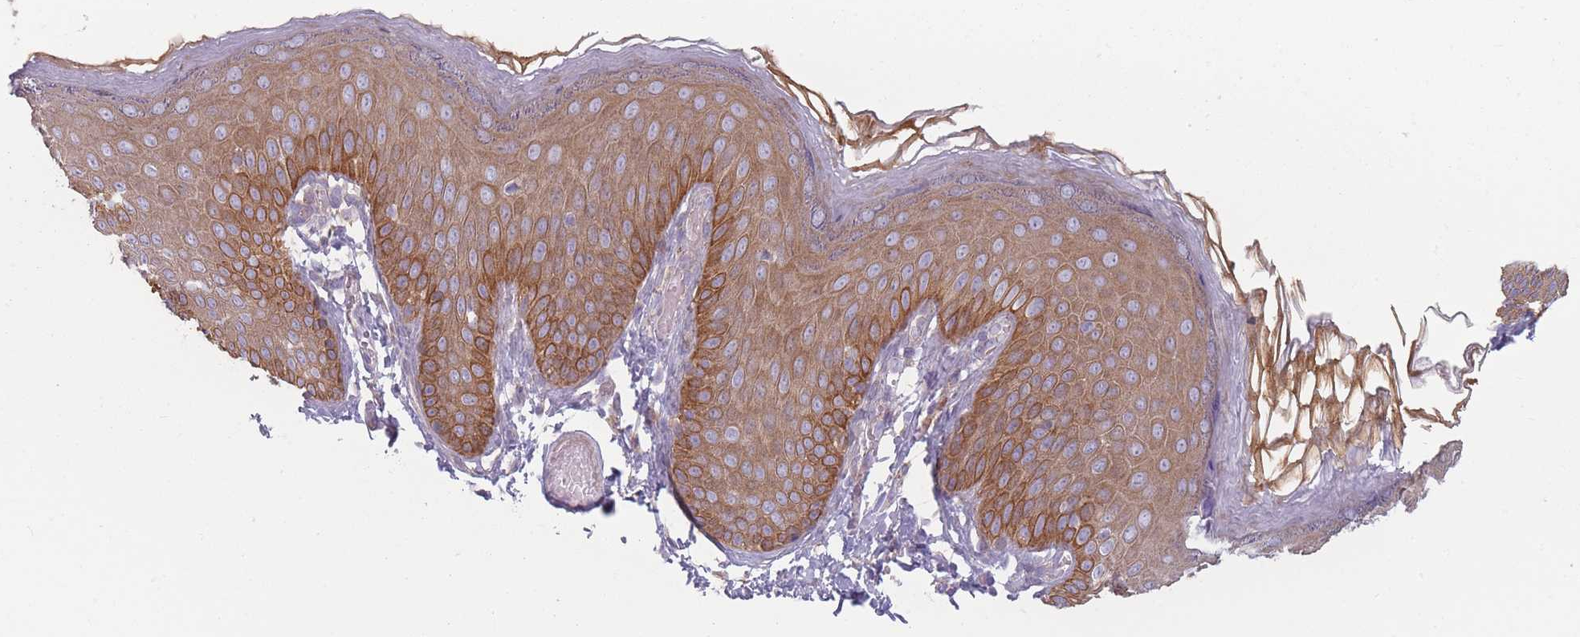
{"staining": {"intensity": "moderate", "quantity": ">75%", "location": "cytoplasmic/membranous"}, "tissue": "skin", "cell_type": "Epidermal cells", "image_type": "normal", "snomed": [{"axis": "morphology", "description": "Normal tissue, NOS"}, {"axis": "topography", "description": "Anal"}], "caption": "A brown stain highlights moderate cytoplasmic/membranous positivity of a protein in epidermal cells of benign skin.", "gene": "HSBP1L1", "patient": {"sex": "female", "age": 40}}